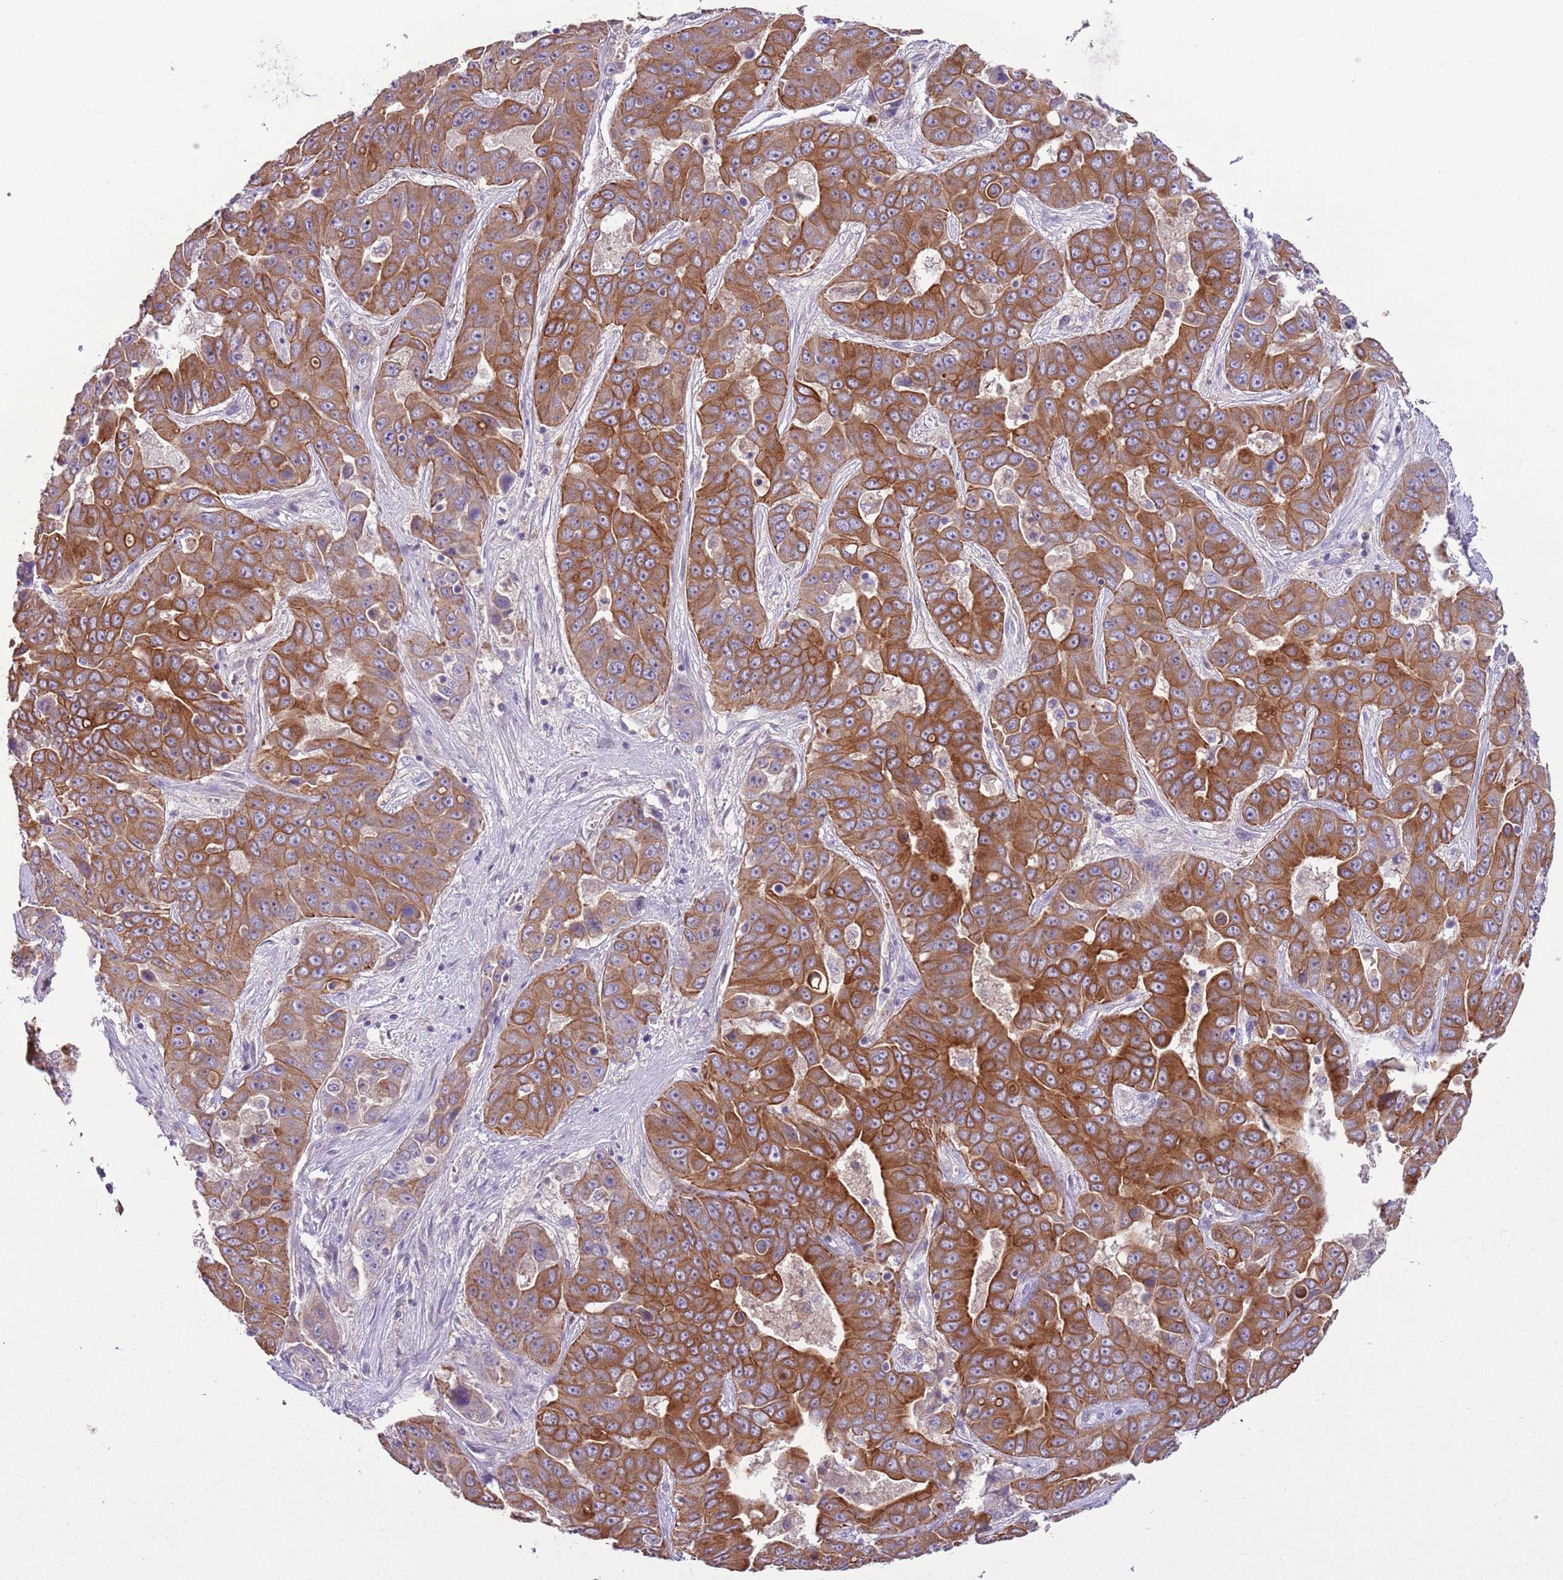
{"staining": {"intensity": "strong", "quantity": ">75%", "location": "cytoplasmic/membranous"}, "tissue": "liver cancer", "cell_type": "Tumor cells", "image_type": "cancer", "snomed": [{"axis": "morphology", "description": "Cholangiocarcinoma"}, {"axis": "topography", "description": "Liver"}], "caption": "Human liver cancer (cholangiocarcinoma) stained with a brown dye displays strong cytoplasmic/membranous positive expression in about >75% of tumor cells.", "gene": "HES3", "patient": {"sex": "female", "age": 52}}